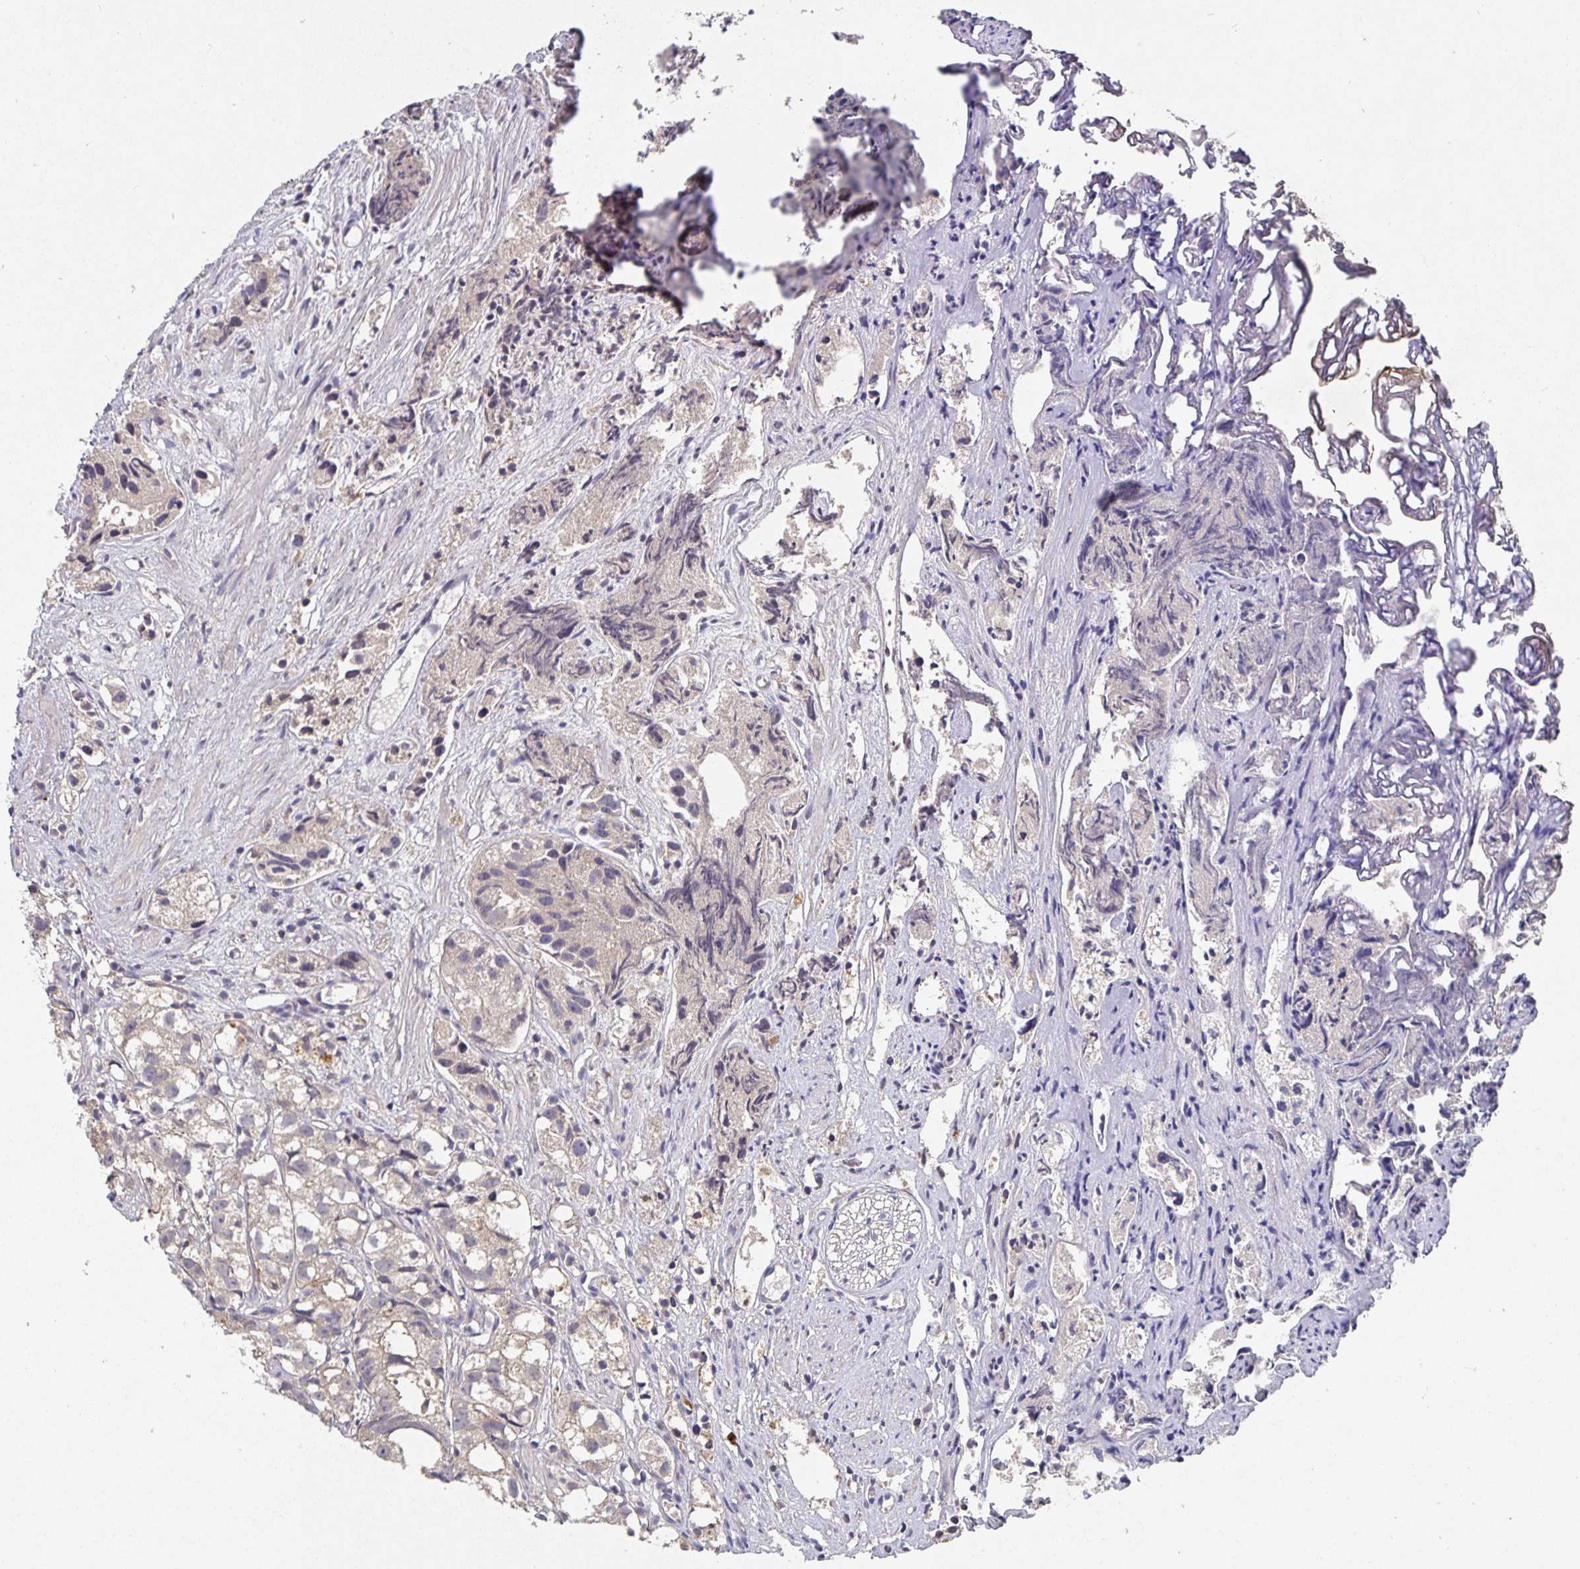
{"staining": {"intensity": "negative", "quantity": "none", "location": "none"}, "tissue": "prostate cancer", "cell_type": "Tumor cells", "image_type": "cancer", "snomed": [{"axis": "morphology", "description": "Adenocarcinoma, High grade"}, {"axis": "topography", "description": "Prostate"}], "caption": "IHC histopathology image of neoplastic tissue: adenocarcinoma (high-grade) (prostate) stained with DAB reveals no significant protein positivity in tumor cells.", "gene": "HEPN1", "patient": {"sex": "male", "age": 68}}